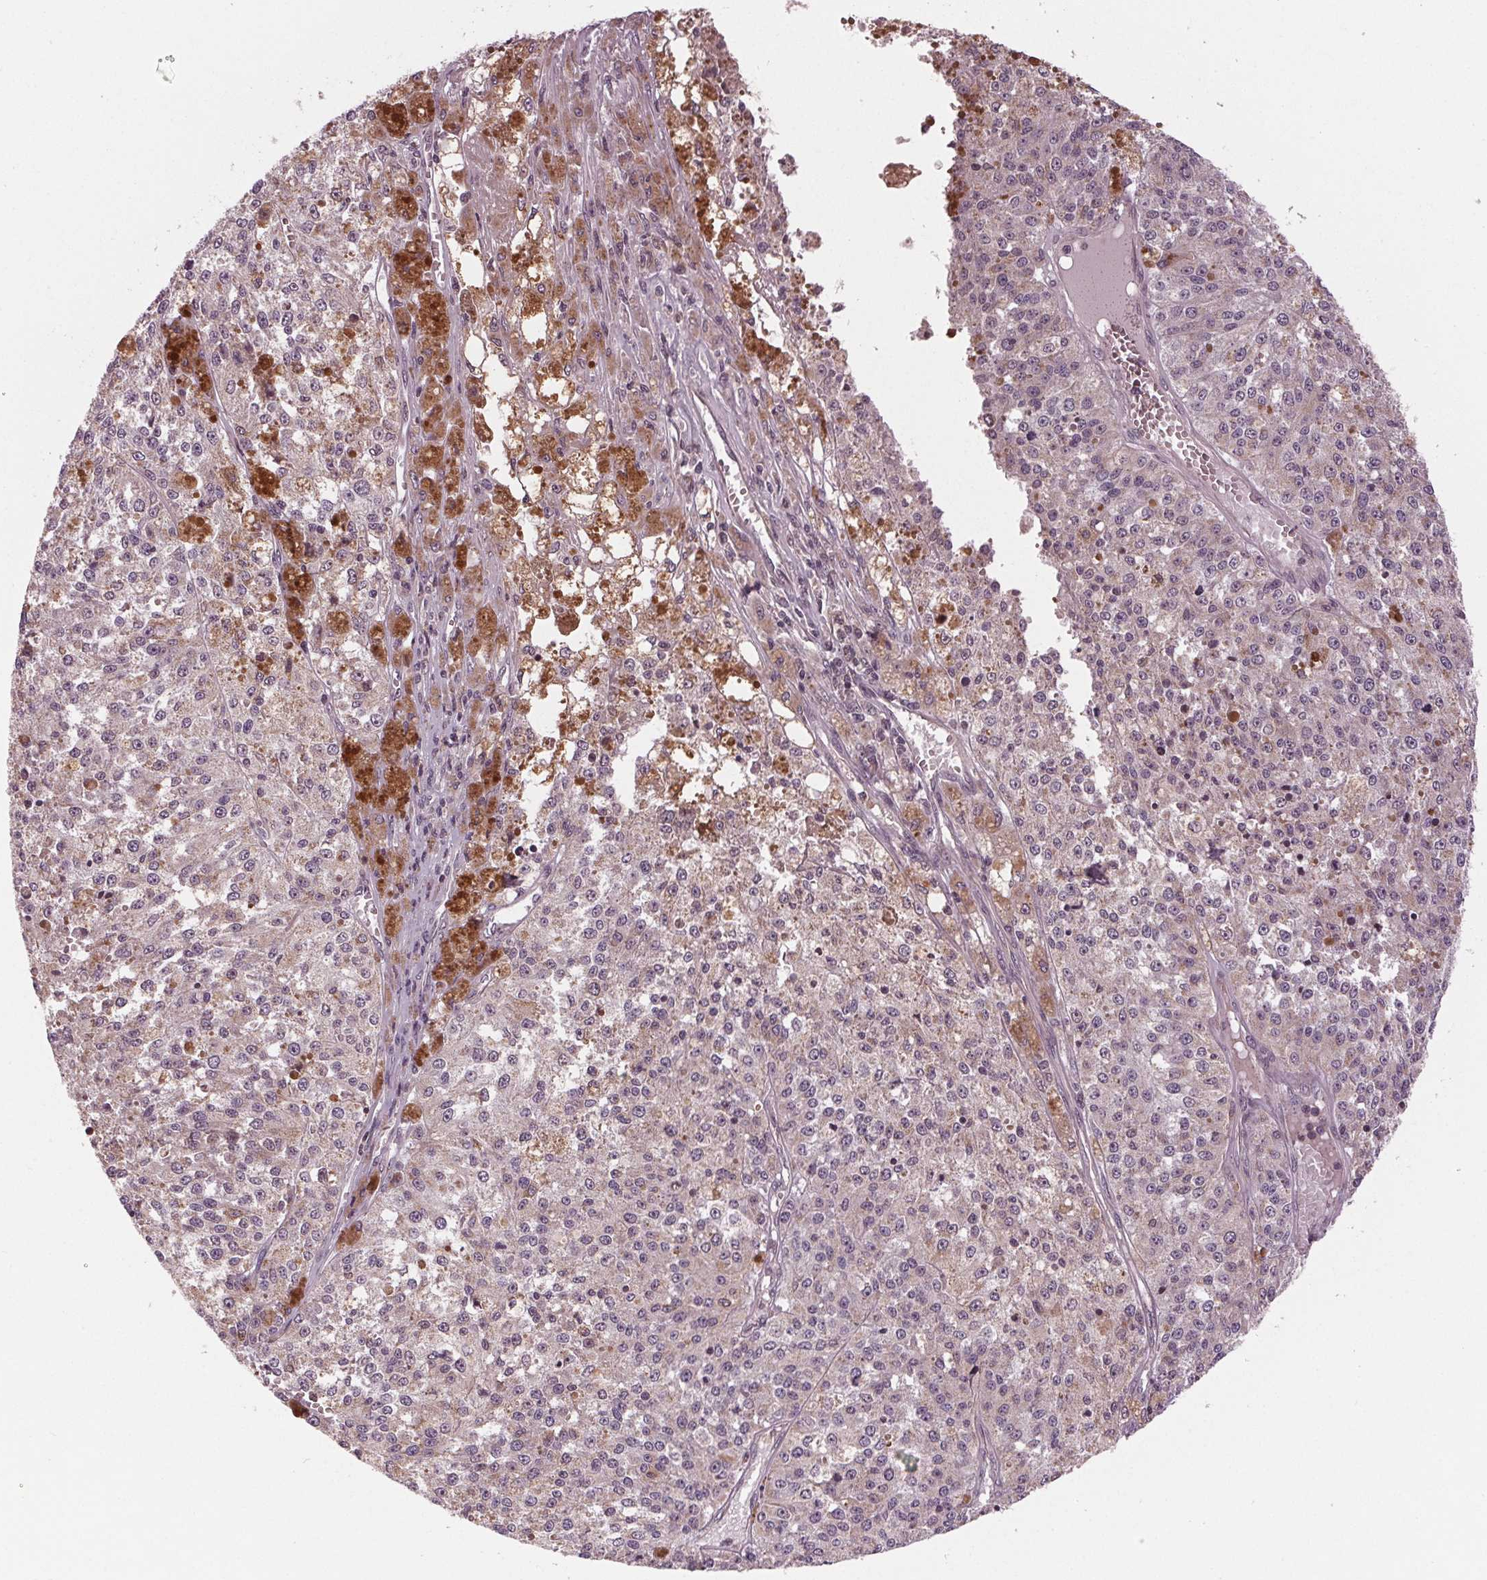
{"staining": {"intensity": "negative", "quantity": "none", "location": "none"}, "tissue": "melanoma", "cell_type": "Tumor cells", "image_type": "cancer", "snomed": [{"axis": "morphology", "description": "Malignant melanoma, Metastatic site"}, {"axis": "topography", "description": "Lymph node"}], "caption": "The image shows no staining of tumor cells in malignant melanoma (metastatic site).", "gene": "STAT3", "patient": {"sex": "female", "age": 64}}